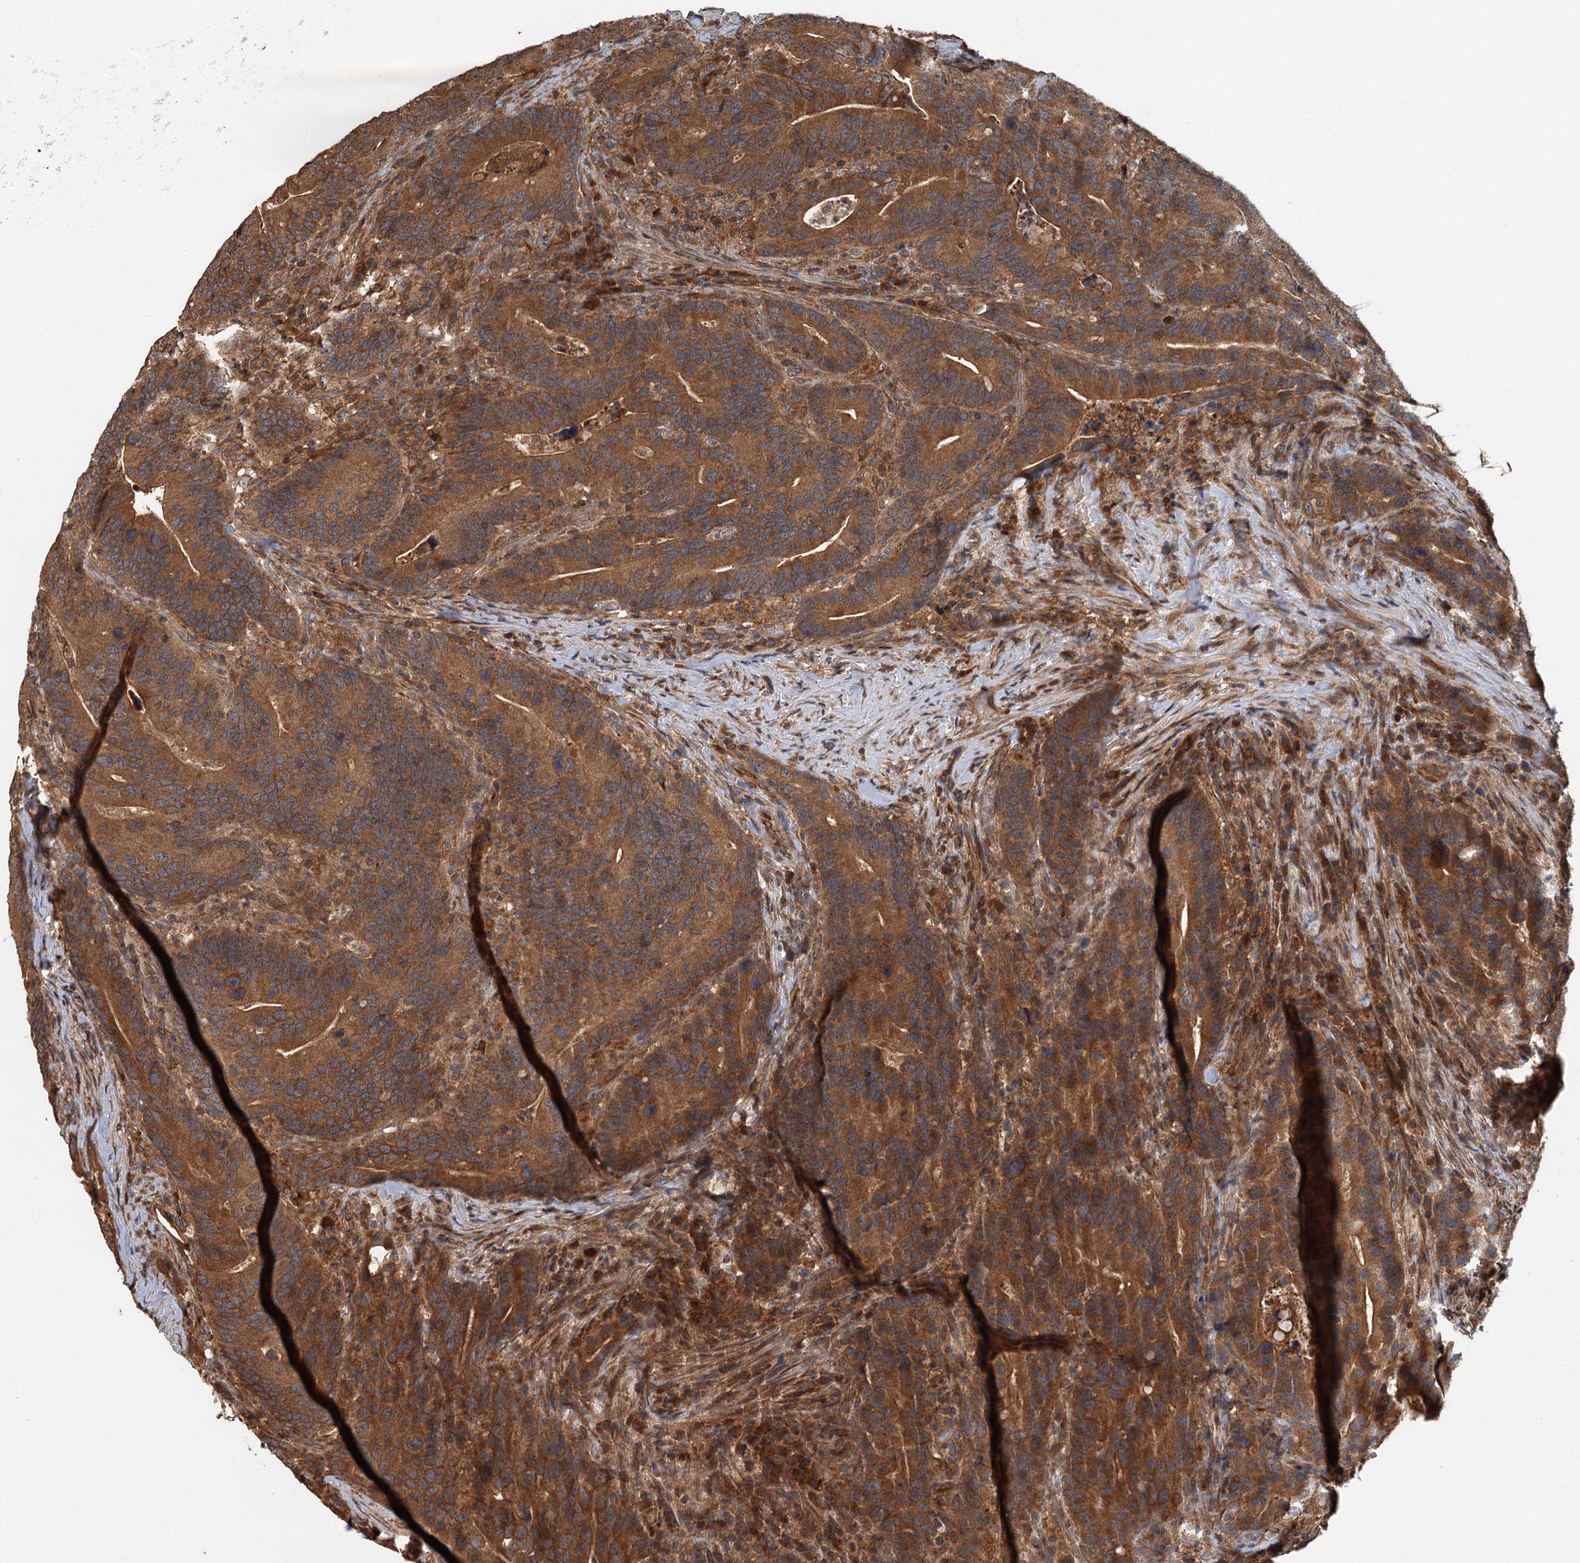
{"staining": {"intensity": "moderate", "quantity": ">75%", "location": "cytoplasmic/membranous"}, "tissue": "colorectal cancer", "cell_type": "Tumor cells", "image_type": "cancer", "snomed": [{"axis": "morphology", "description": "Adenocarcinoma, NOS"}, {"axis": "topography", "description": "Colon"}], "caption": "Immunohistochemistry (IHC) of human colorectal adenocarcinoma reveals medium levels of moderate cytoplasmic/membranous expression in about >75% of tumor cells.", "gene": "ZNF527", "patient": {"sex": "female", "age": 66}}